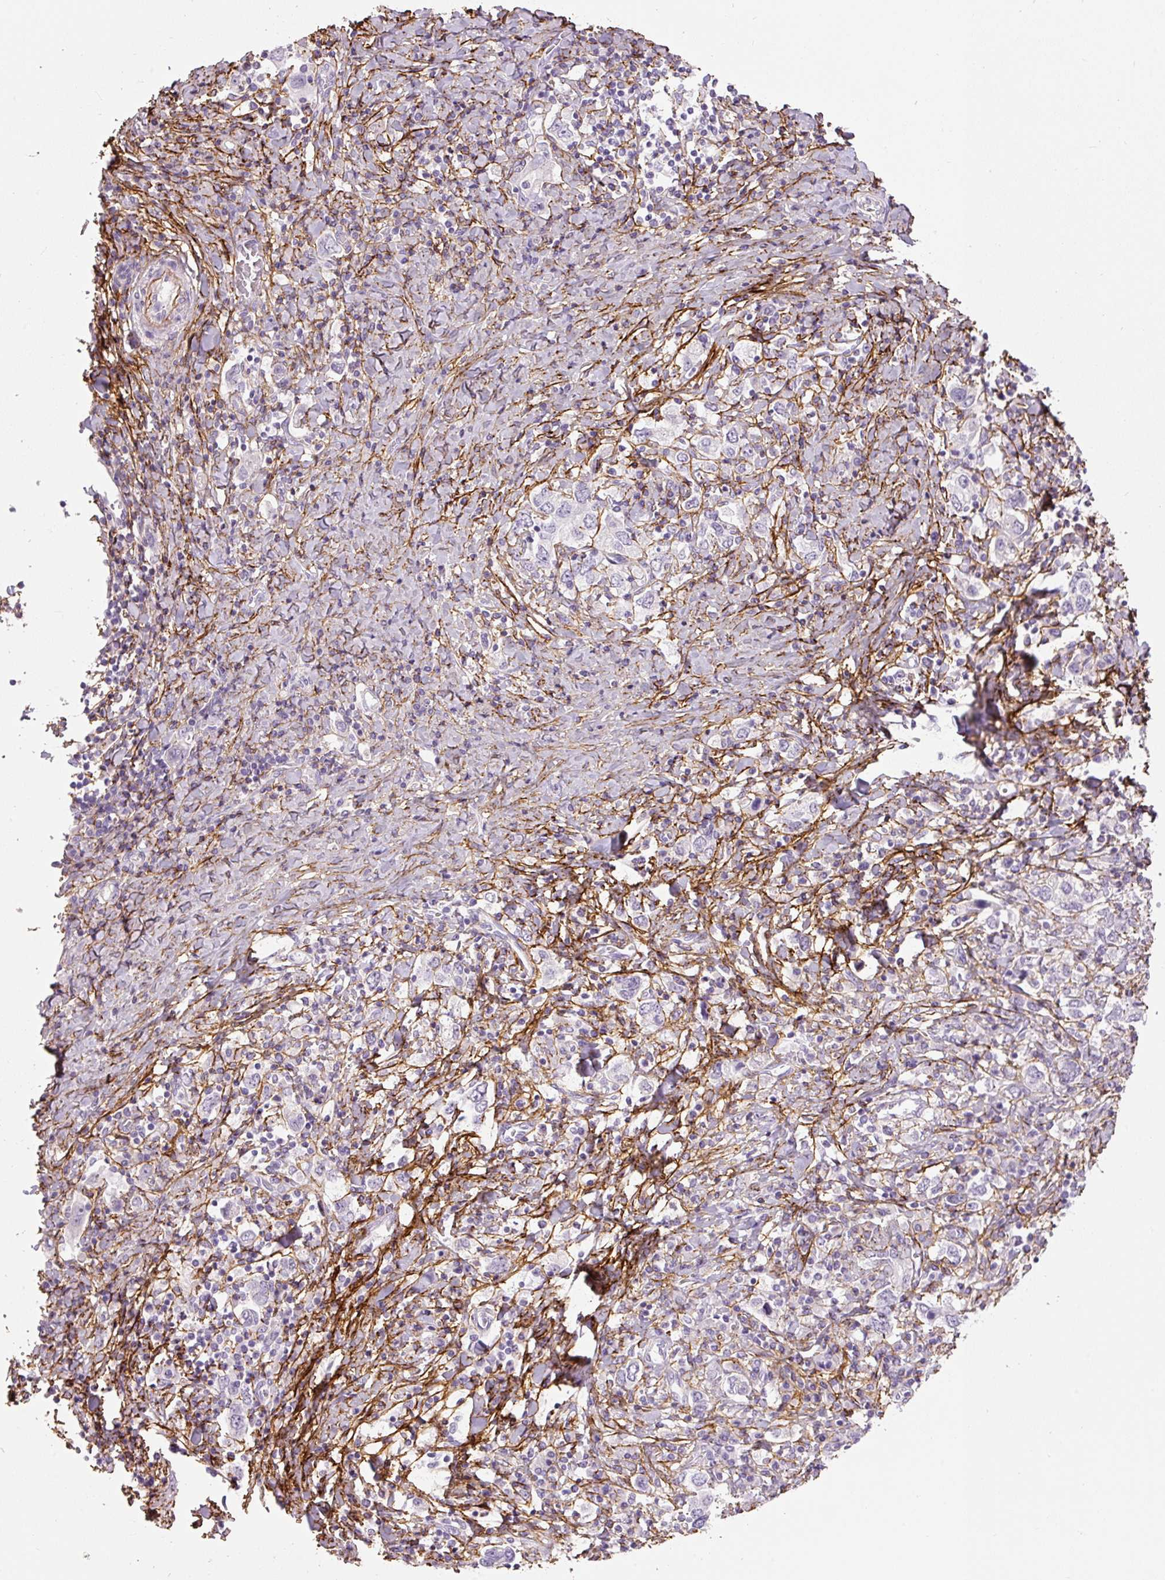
{"staining": {"intensity": "negative", "quantity": "none", "location": "none"}, "tissue": "stomach cancer", "cell_type": "Tumor cells", "image_type": "cancer", "snomed": [{"axis": "morphology", "description": "Adenocarcinoma, NOS"}, {"axis": "topography", "description": "Stomach, upper"}, {"axis": "topography", "description": "Stomach"}], "caption": "Image shows no significant protein positivity in tumor cells of stomach cancer (adenocarcinoma). Brightfield microscopy of immunohistochemistry stained with DAB (3,3'-diaminobenzidine) (brown) and hematoxylin (blue), captured at high magnification.", "gene": "FBN1", "patient": {"sex": "male", "age": 62}}